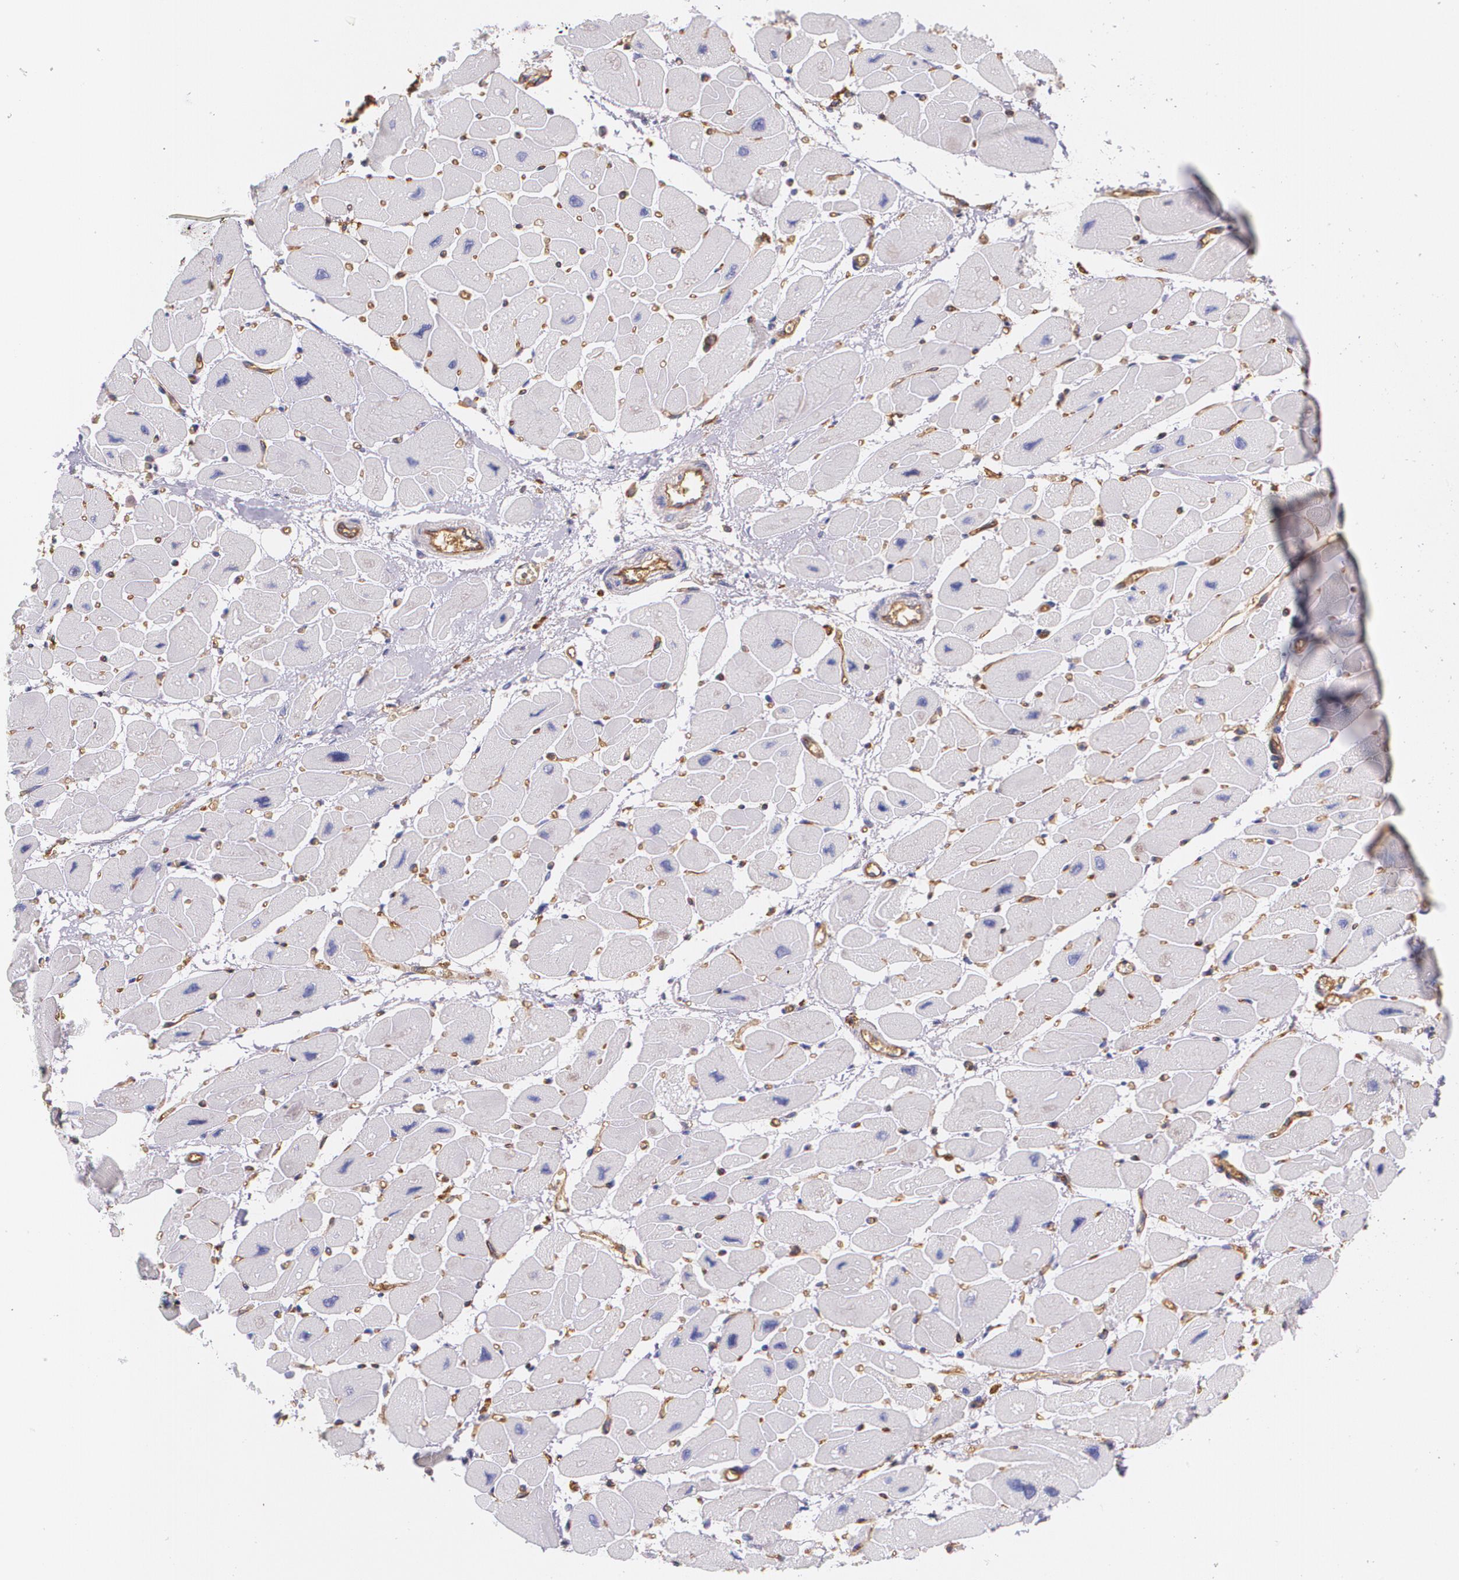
{"staining": {"intensity": "negative", "quantity": "none", "location": "none"}, "tissue": "heart muscle", "cell_type": "Cardiomyocytes", "image_type": "normal", "snomed": [{"axis": "morphology", "description": "Normal tissue, NOS"}, {"axis": "topography", "description": "Heart"}], "caption": "Benign heart muscle was stained to show a protein in brown. There is no significant expression in cardiomyocytes. (DAB immunohistochemistry visualized using brightfield microscopy, high magnification).", "gene": "B2M", "patient": {"sex": "female", "age": 54}}